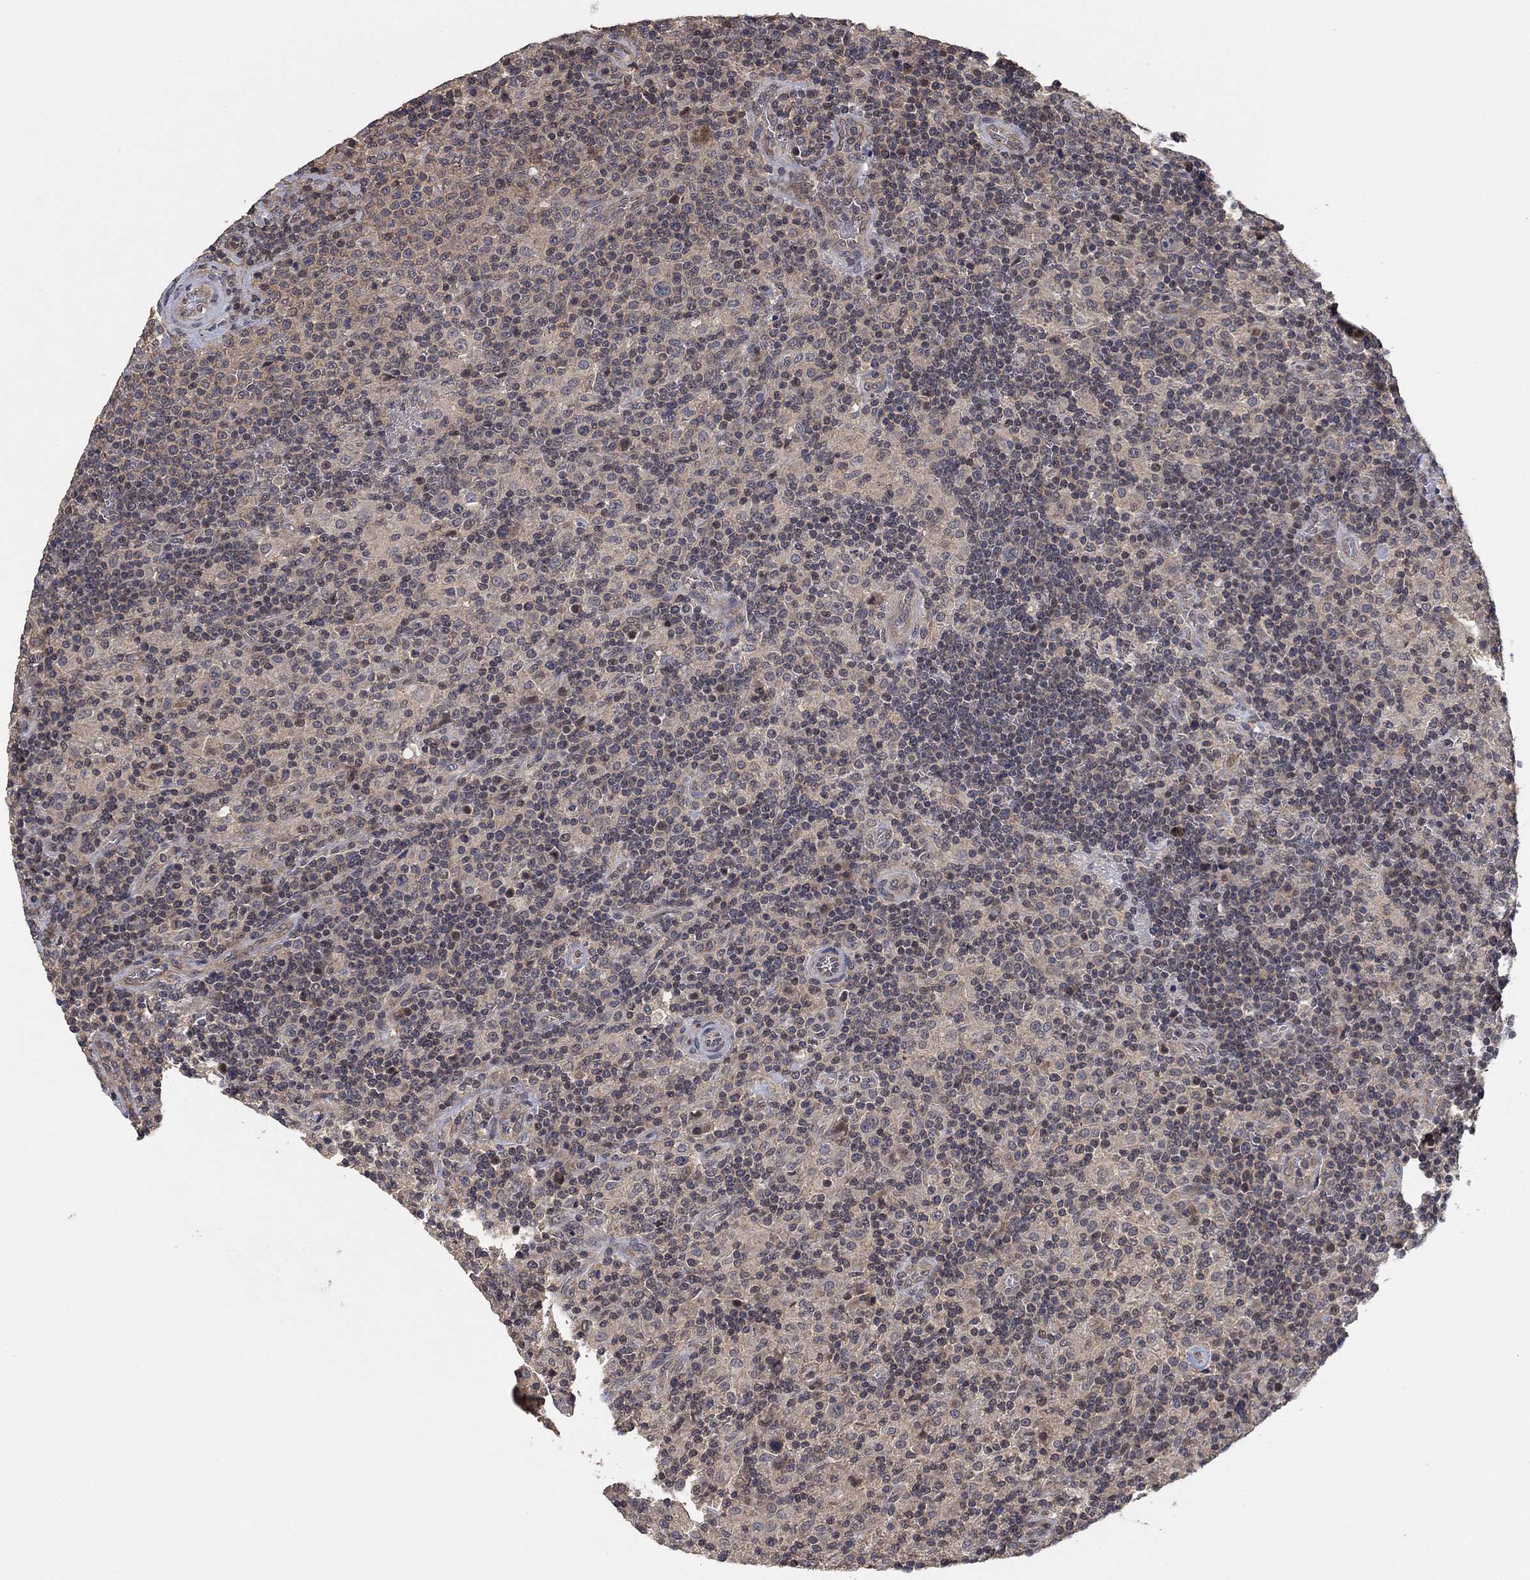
{"staining": {"intensity": "negative", "quantity": "none", "location": "none"}, "tissue": "lymphoma", "cell_type": "Tumor cells", "image_type": "cancer", "snomed": [{"axis": "morphology", "description": "Hodgkin's disease, NOS"}, {"axis": "topography", "description": "Lymph node"}], "caption": "Lymphoma stained for a protein using IHC reveals no positivity tumor cells.", "gene": "CCDC43", "patient": {"sex": "male", "age": 70}}